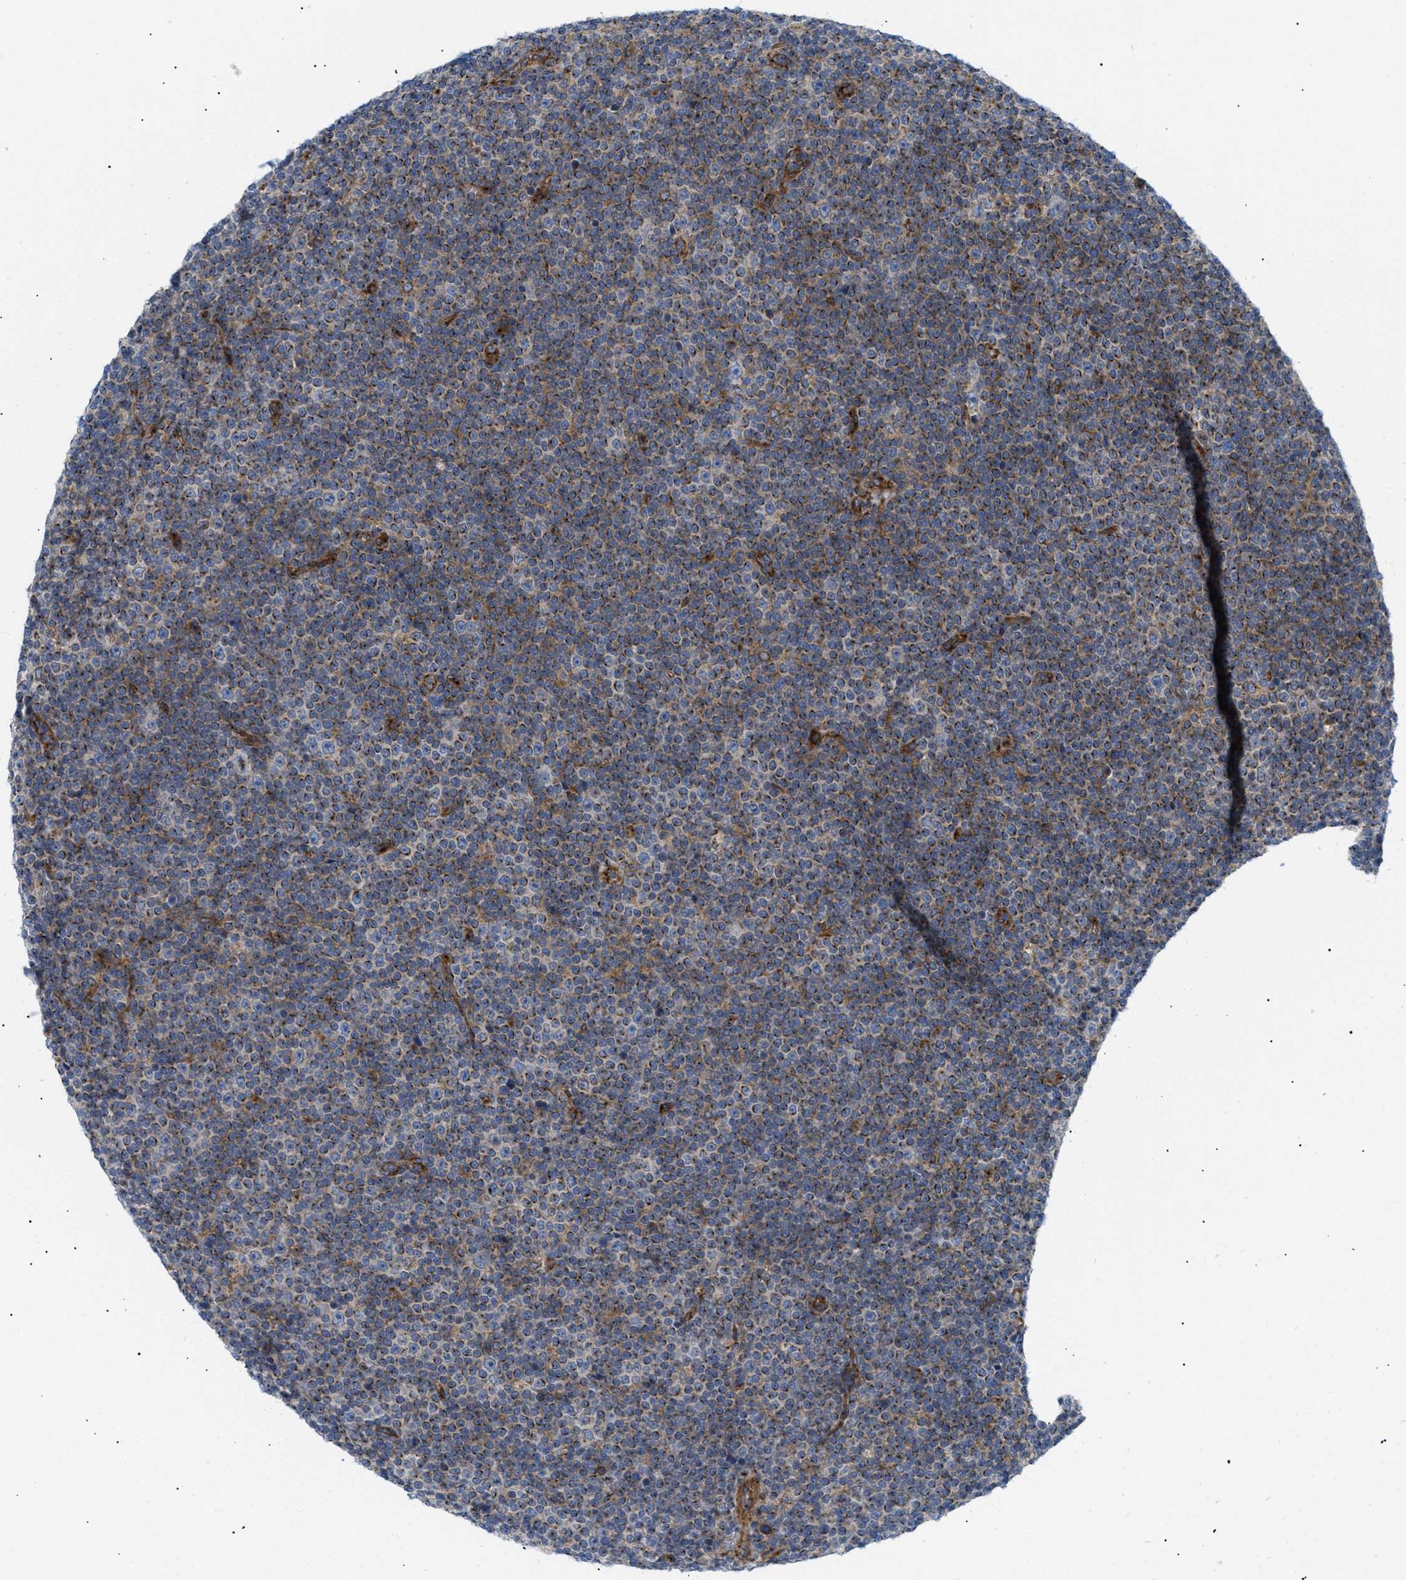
{"staining": {"intensity": "moderate", "quantity": "25%-75%", "location": "cytoplasmic/membranous"}, "tissue": "lymphoma", "cell_type": "Tumor cells", "image_type": "cancer", "snomed": [{"axis": "morphology", "description": "Malignant lymphoma, non-Hodgkin's type, Low grade"}, {"axis": "topography", "description": "Lymph node"}], "caption": "The immunohistochemical stain highlights moderate cytoplasmic/membranous positivity in tumor cells of lymphoma tissue.", "gene": "DCTN4", "patient": {"sex": "female", "age": 67}}